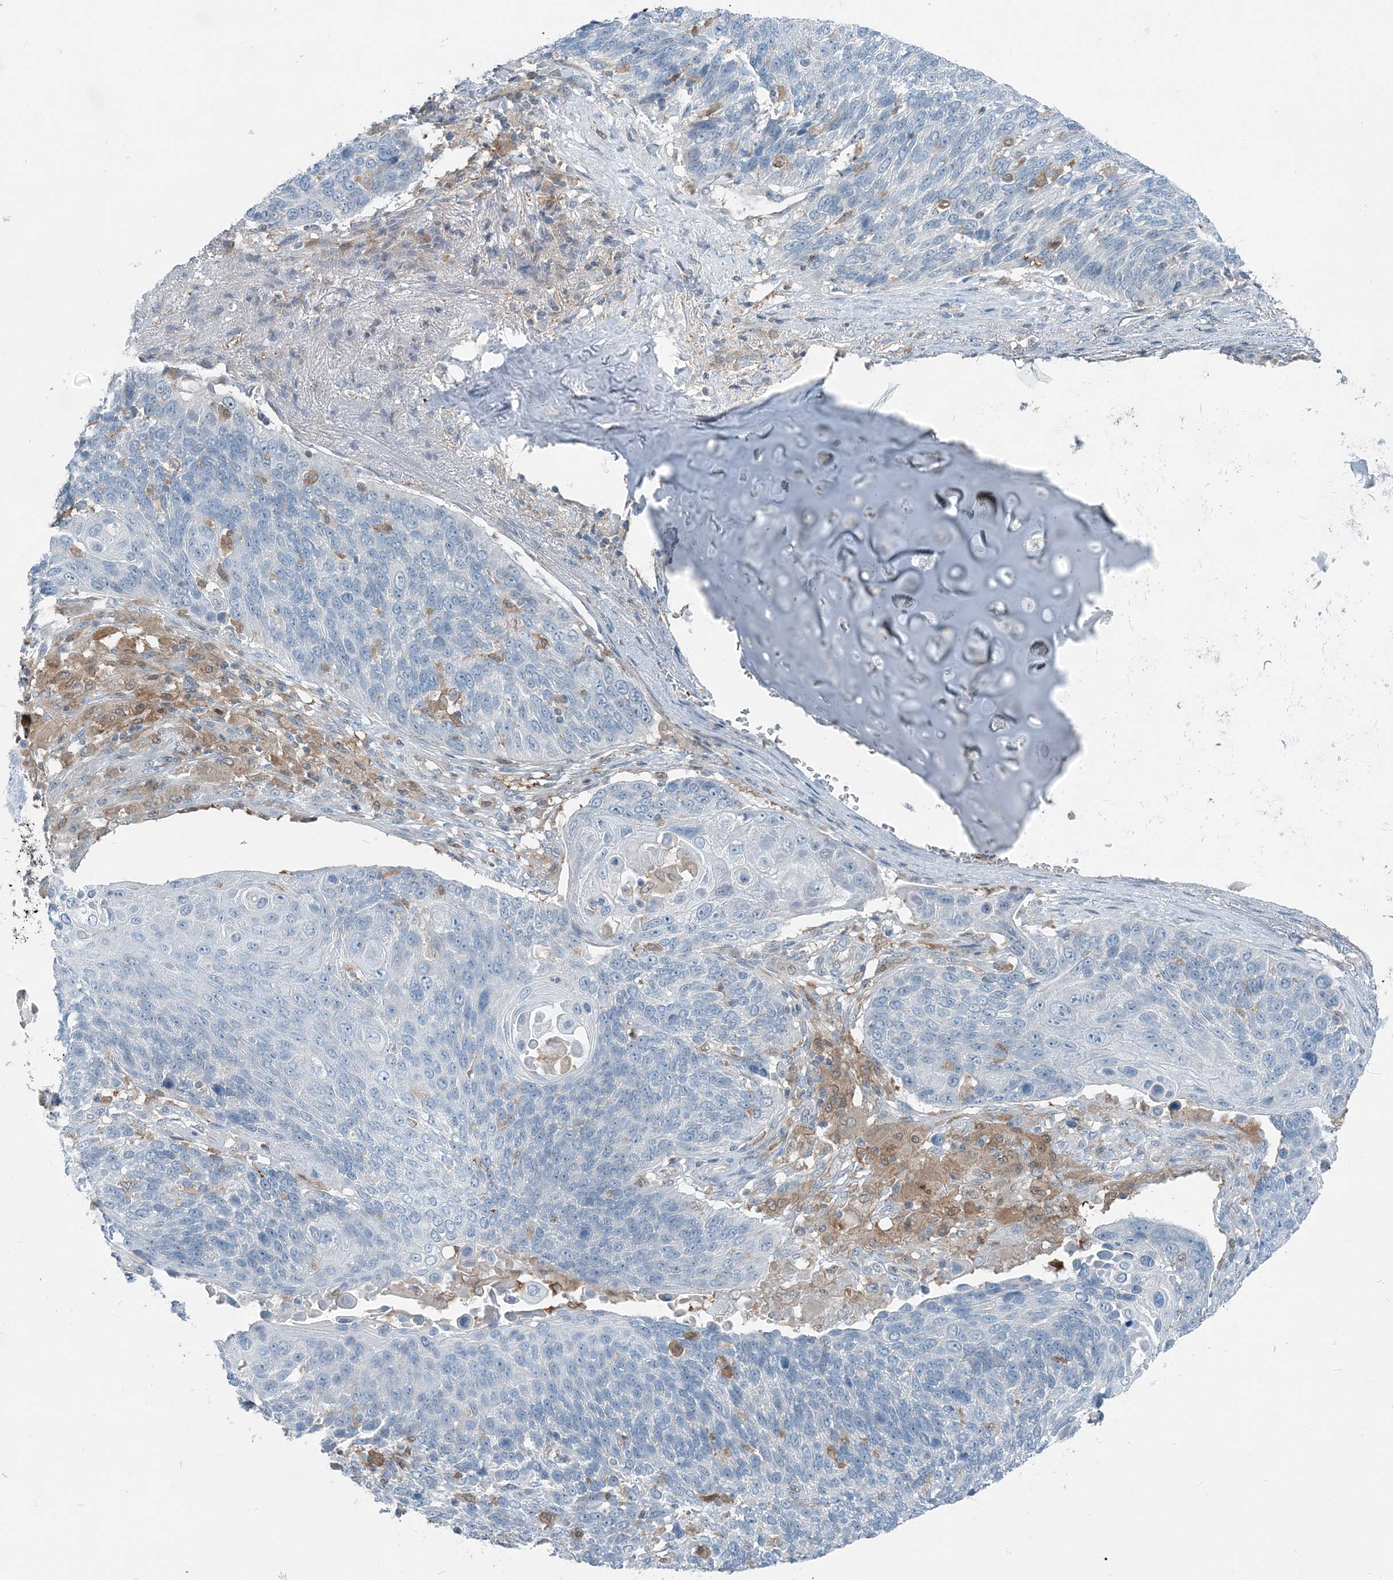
{"staining": {"intensity": "negative", "quantity": "none", "location": "none"}, "tissue": "lung cancer", "cell_type": "Tumor cells", "image_type": "cancer", "snomed": [{"axis": "morphology", "description": "Squamous cell carcinoma, NOS"}, {"axis": "topography", "description": "Lung"}], "caption": "This is a micrograph of IHC staining of lung cancer, which shows no expression in tumor cells.", "gene": "ARMH1", "patient": {"sex": "male", "age": 66}}